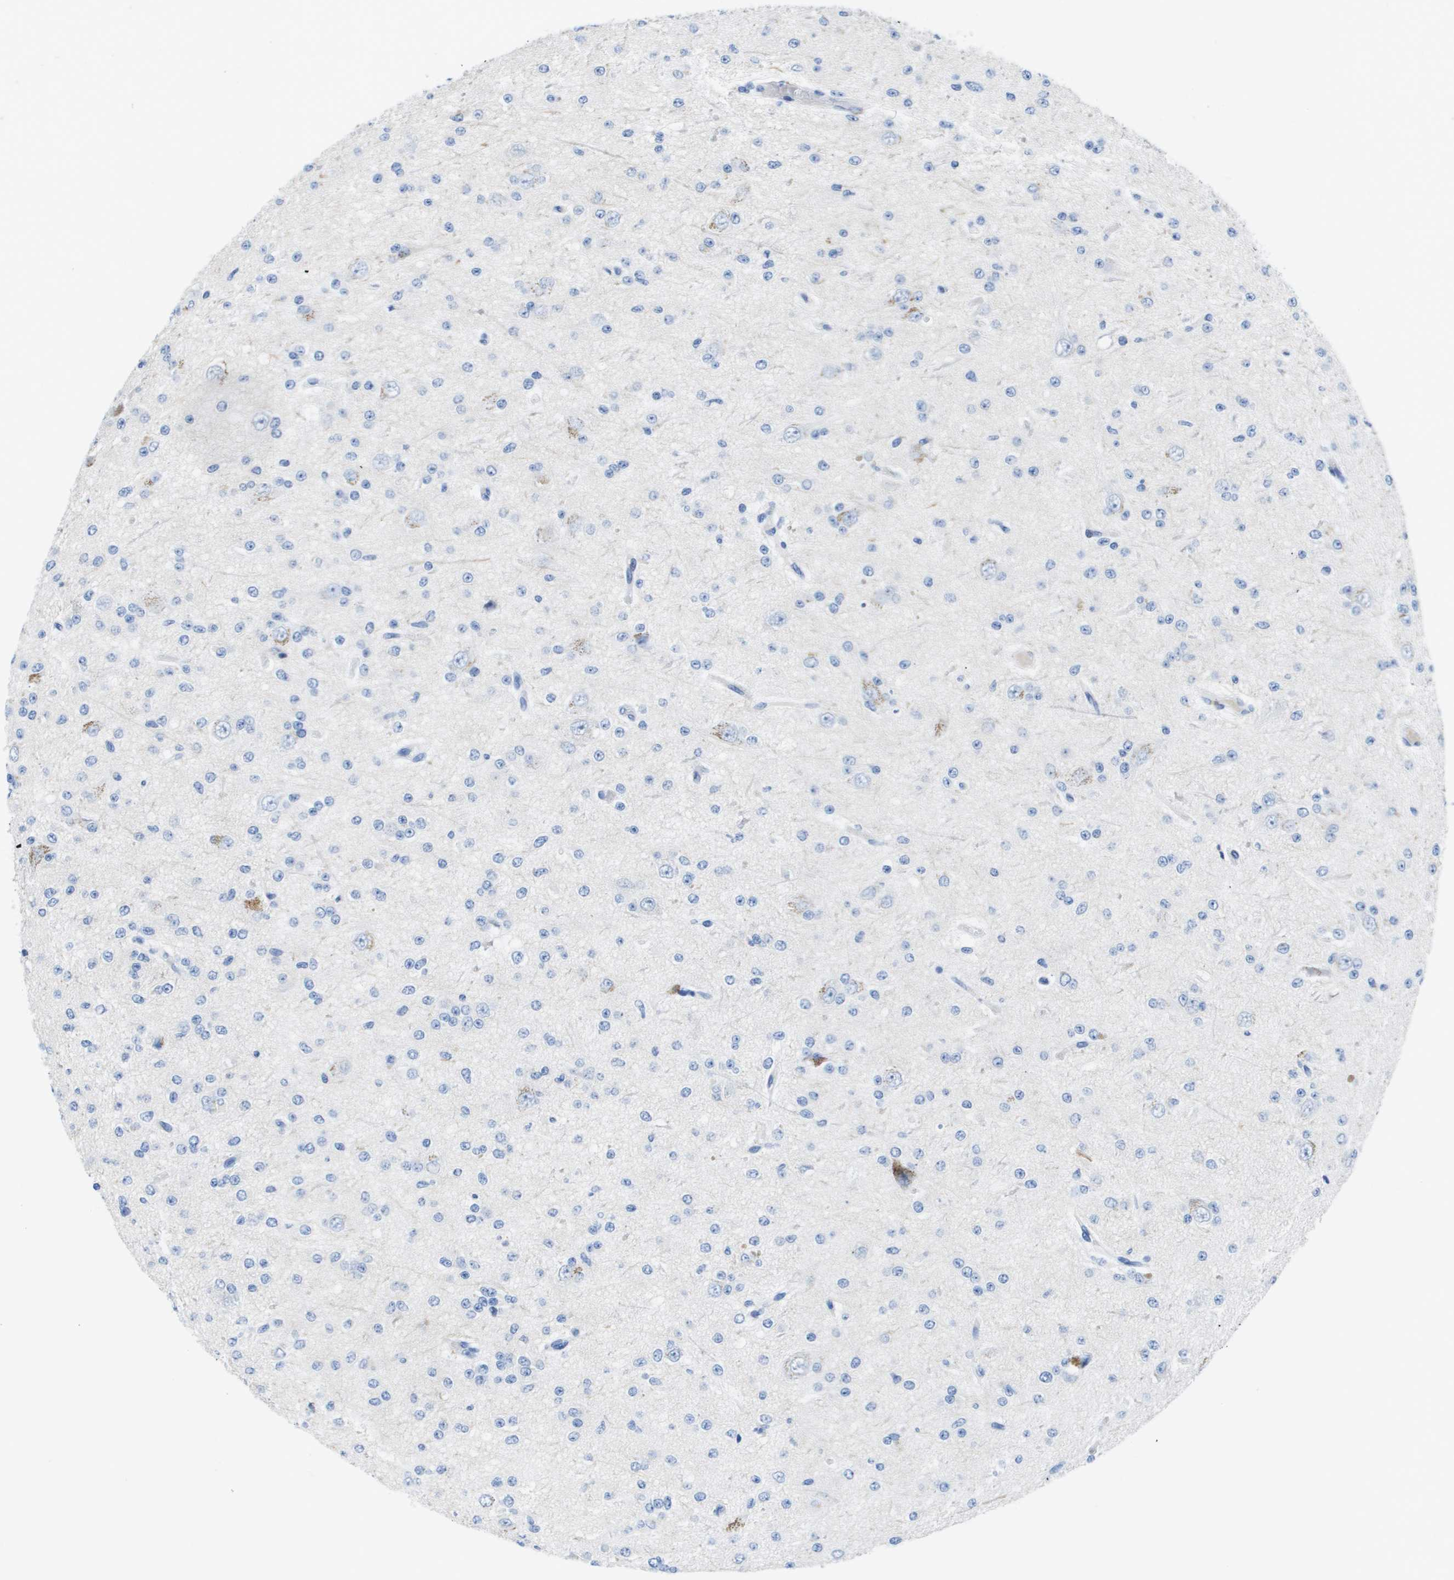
{"staining": {"intensity": "negative", "quantity": "none", "location": "none"}, "tissue": "glioma", "cell_type": "Tumor cells", "image_type": "cancer", "snomed": [{"axis": "morphology", "description": "Glioma, malignant, Low grade"}, {"axis": "topography", "description": "Brain"}], "caption": "Immunohistochemical staining of human low-grade glioma (malignant) reveals no significant positivity in tumor cells. (Brightfield microscopy of DAB immunohistochemistry at high magnification).", "gene": "MS4A1", "patient": {"sex": "male", "age": 38}}